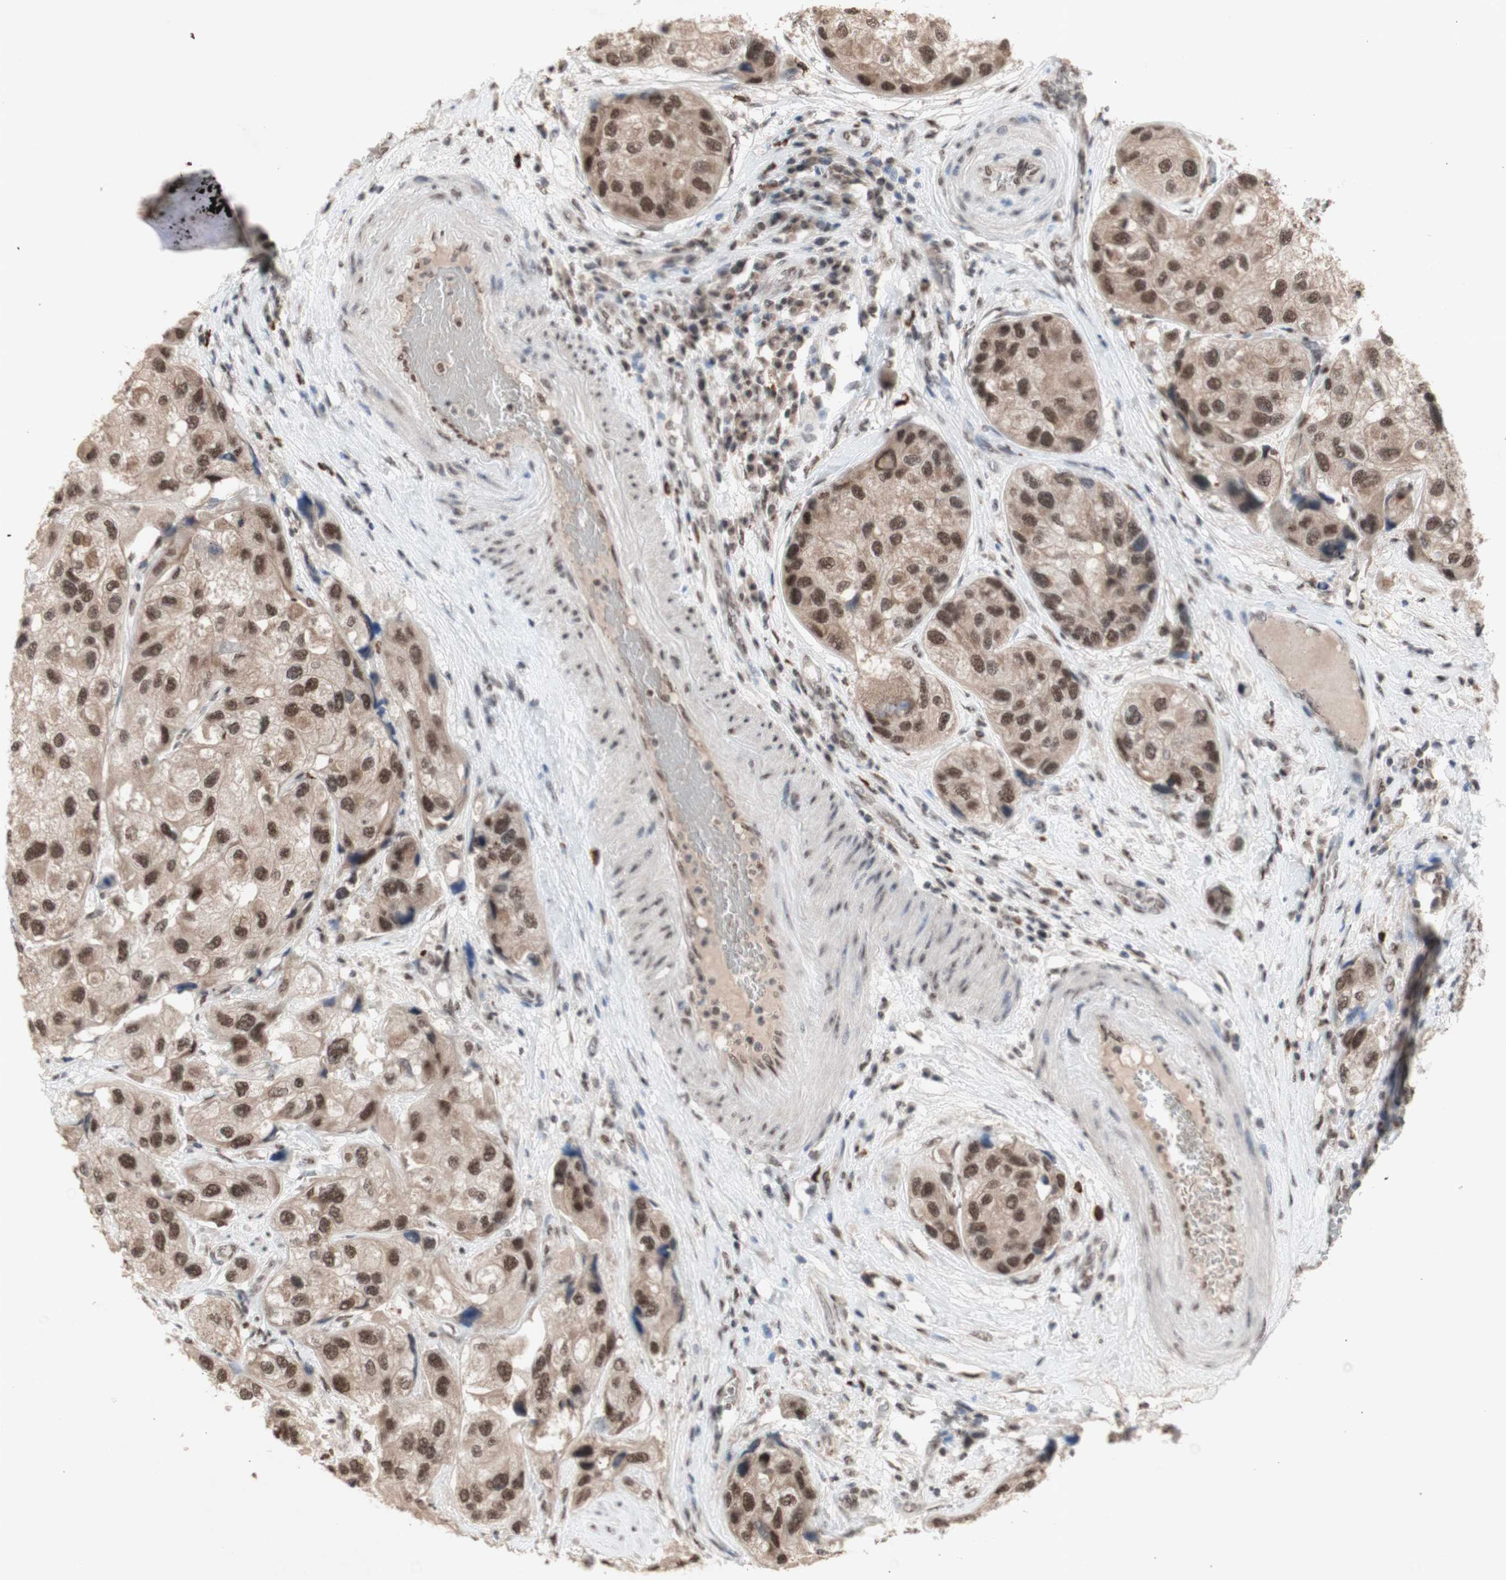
{"staining": {"intensity": "moderate", "quantity": ">75%", "location": "nuclear"}, "tissue": "urothelial cancer", "cell_type": "Tumor cells", "image_type": "cancer", "snomed": [{"axis": "morphology", "description": "Urothelial carcinoma, High grade"}, {"axis": "topography", "description": "Urinary bladder"}], "caption": "Immunohistochemistry (IHC) (DAB (3,3'-diaminobenzidine)) staining of high-grade urothelial carcinoma reveals moderate nuclear protein expression in about >75% of tumor cells.", "gene": "SFPQ", "patient": {"sex": "female", "age": 64}}